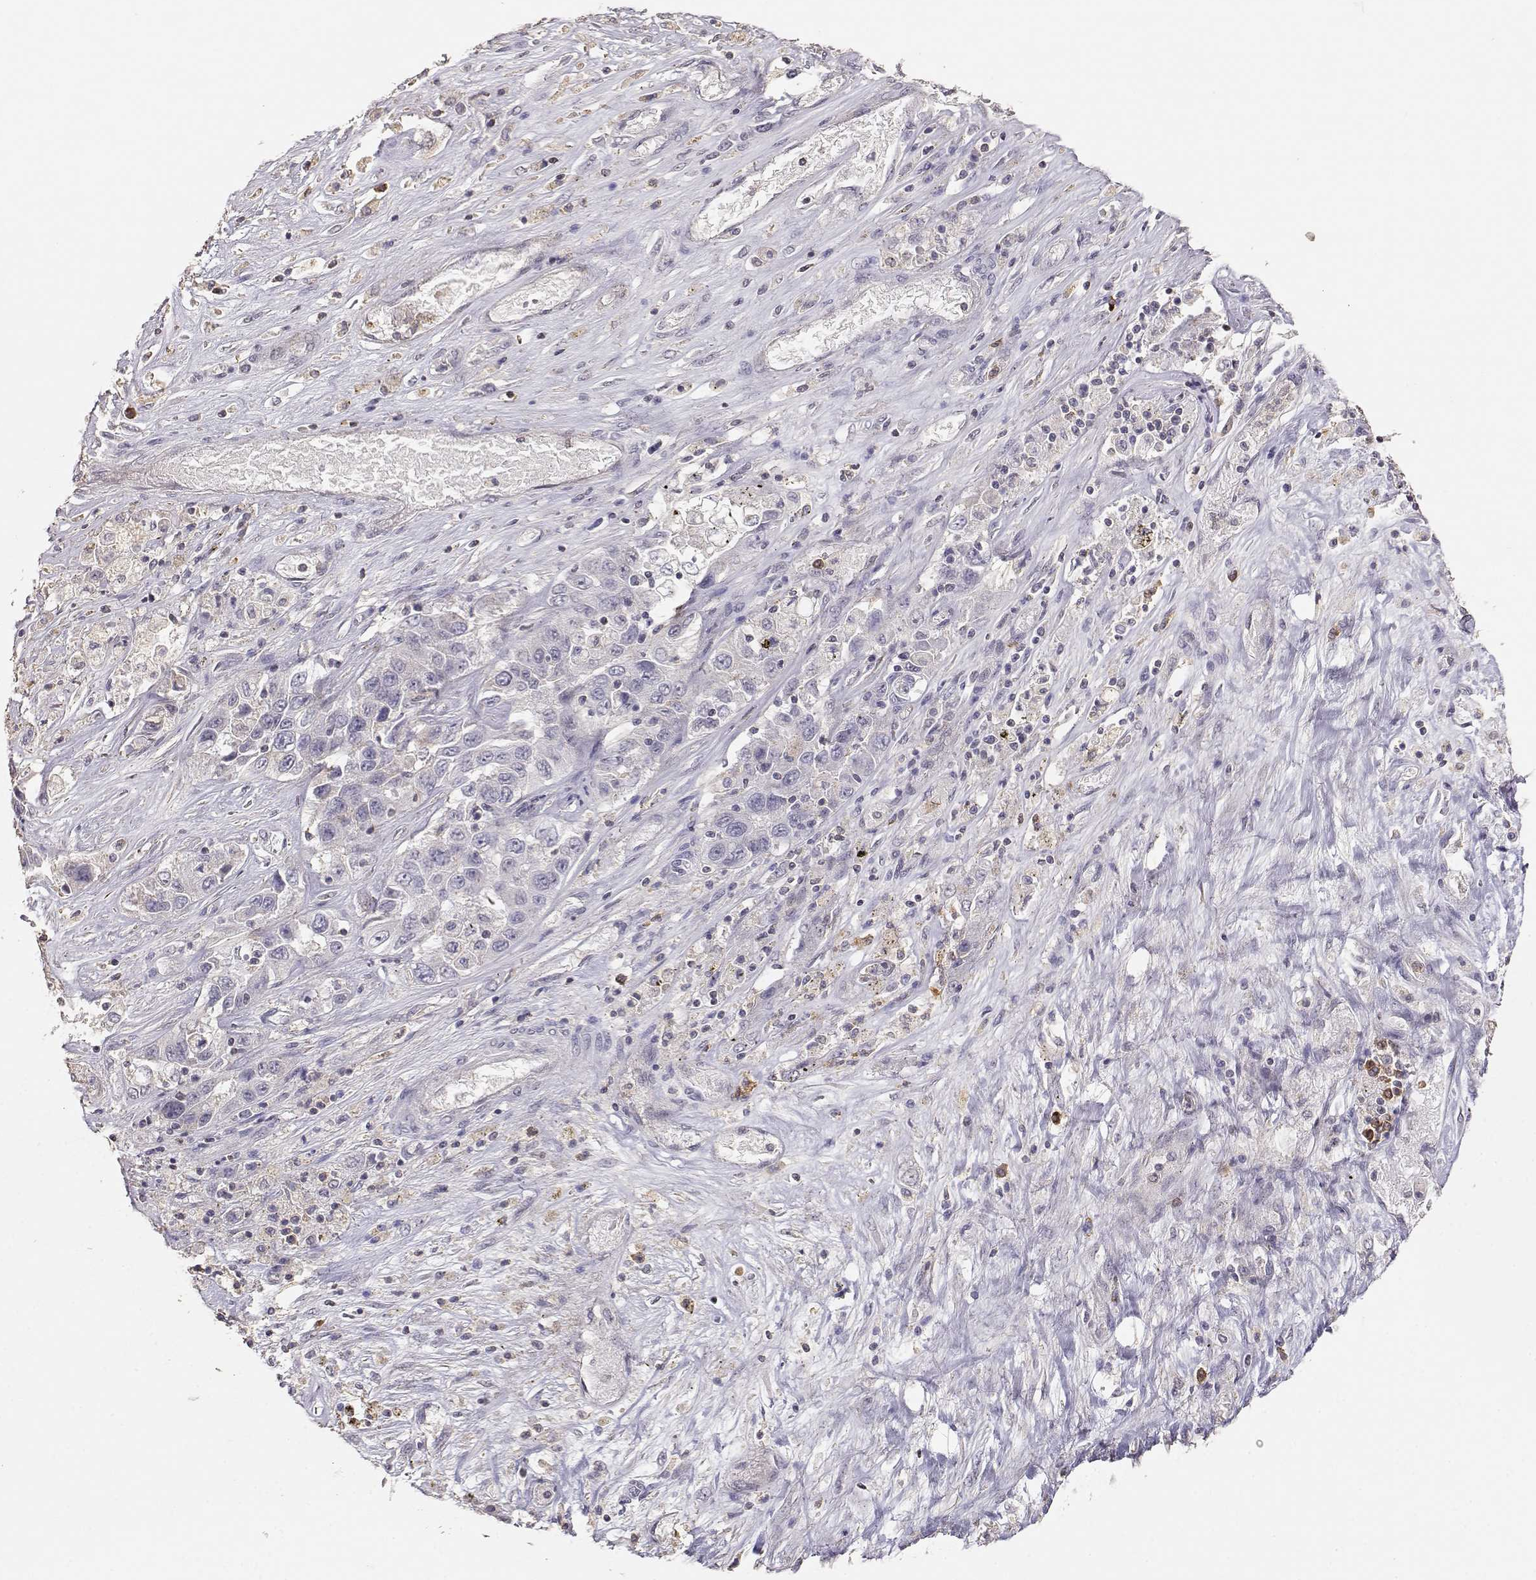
{"staining": {"intensity": "negative", "quantity": "none", "location": "none"}, "tissue": "liver cancer", "cell_type": "Tumor cells", "image_type": "cancer", "snomed": [{"axis": "morphology", "description": "Cholangiocarcinoma"}, {"axis": "topography", "description": "Liver"}], "caption": "A micrograph of liver cholangiocarcinoma stained for a protein reveals no brown staining in tumor cells. (DAB IHC visualized using brightfield microscopy, high magnification).", "gene": "TNFRSF10C", "patient": {"sex": "female", "age": 52}}